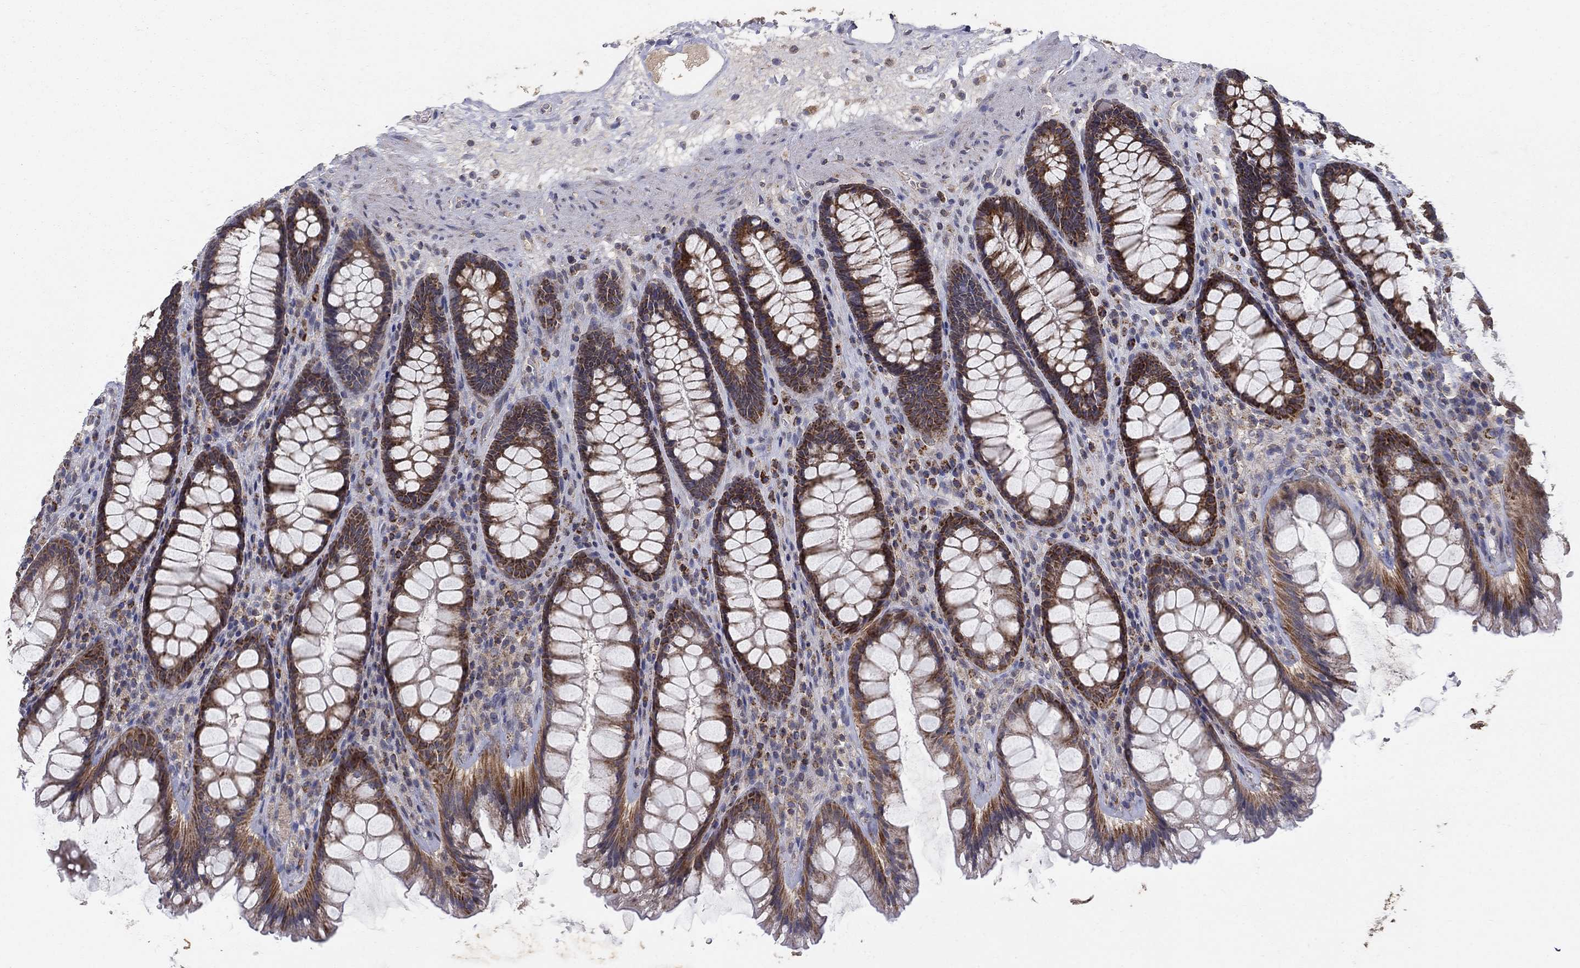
{"staining": {"intensity": "strong", "quantity": ">75%", "location": "cytoplasmic/membranous"}, "tissue": "rectum", "cell_type": "Glandular cells", "image_type": "normal", "snomed": [{"axis": "morphology", "description": "Normal tissue, NOS"}, {"axis": "topography", "description": "Rectum"}], "caption": "Brown immunohistochemical staining in unremarkable human rectum reveals strong cytoplasmic/membranous expression in about >75% of glandular cells.", "gene": "GPSM1", "patient": {"sex": "male", "age": 72}}